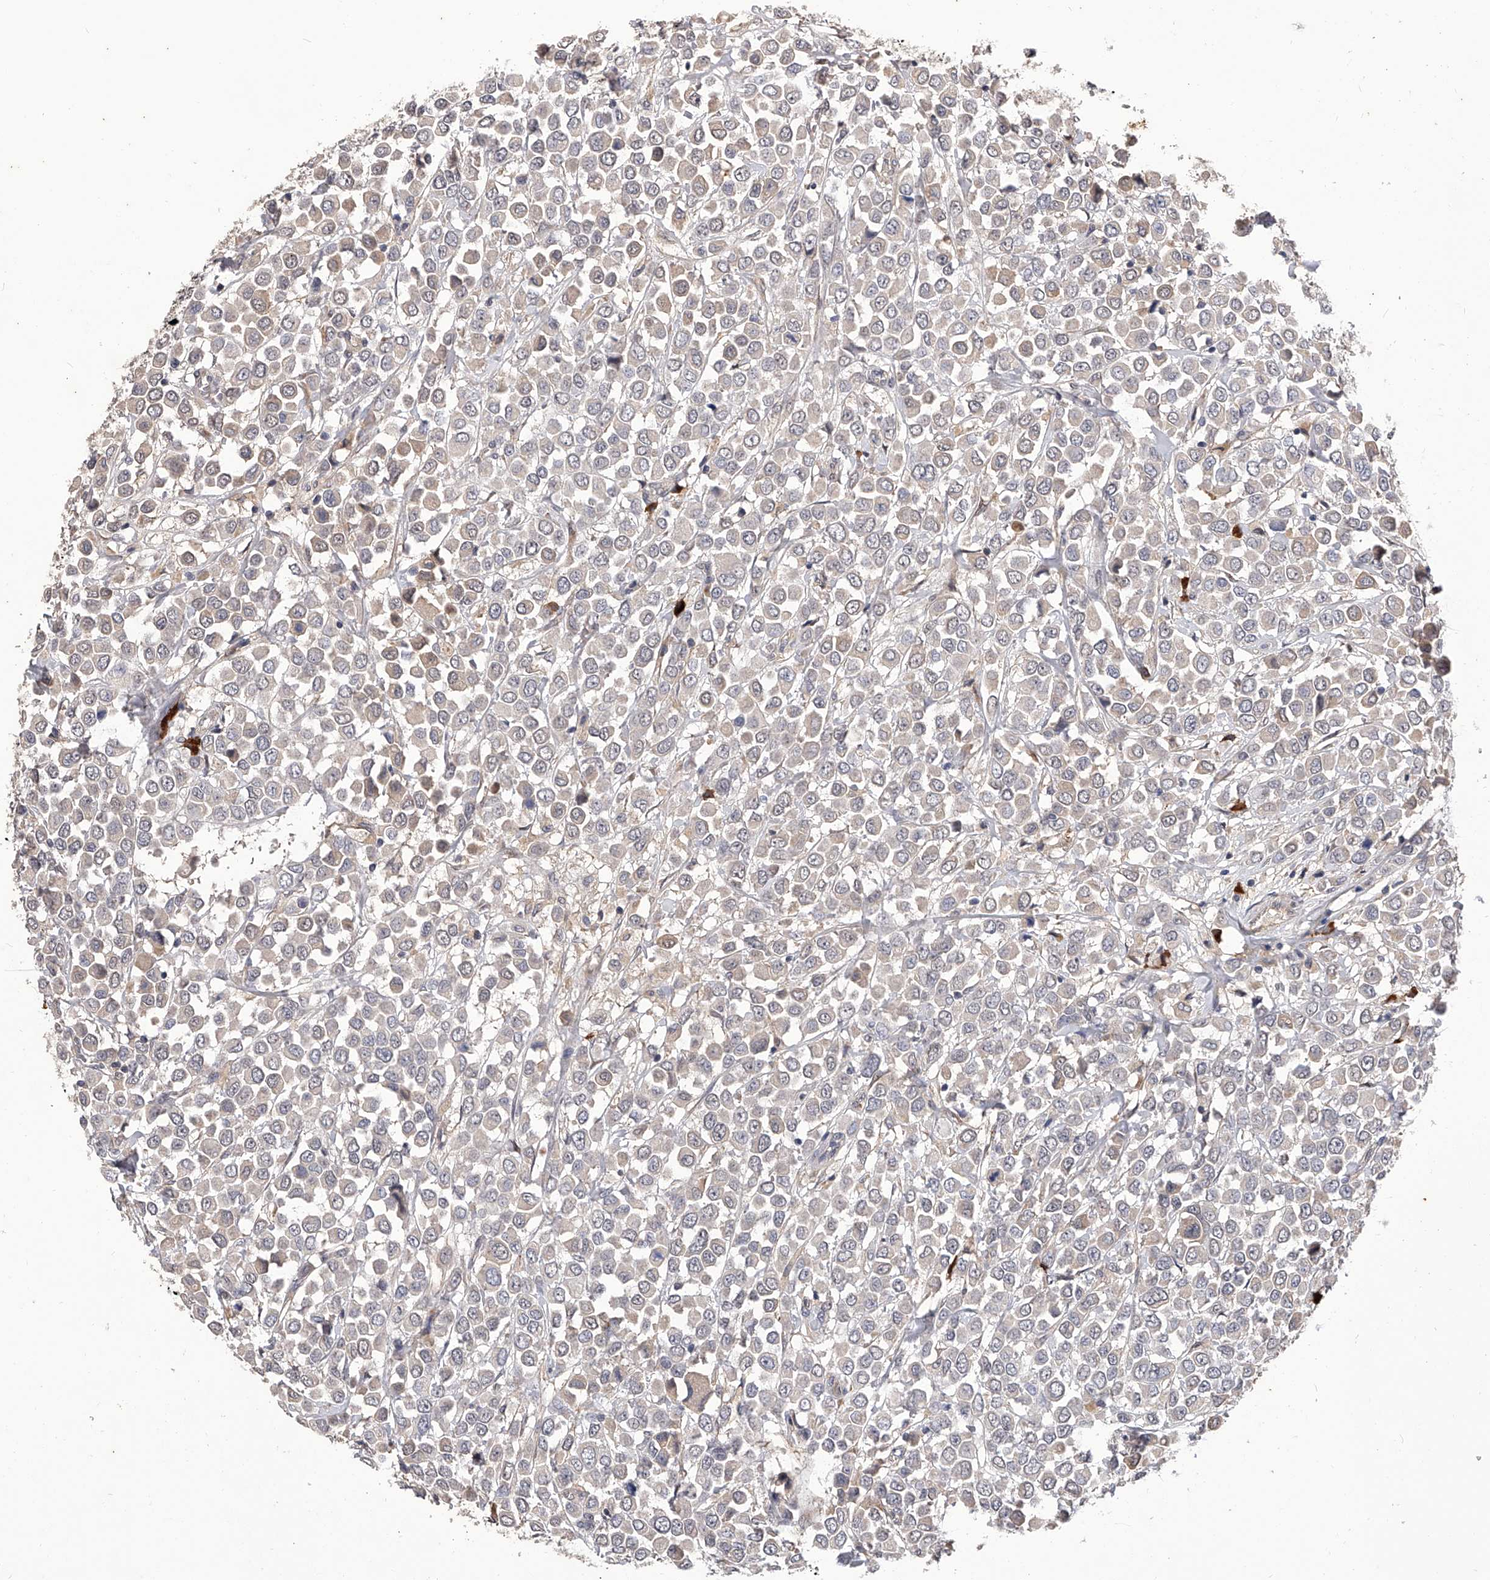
{"staining": {"intensity": "negative", "quantity": "none", "location": "none"}, "tissue": "breast cancer", "cell_type": "Tumor cells", "image_type": "cancer", "snomed": [{"axis": "morphology", "description": "Duct carcinoma"}, {"axis": "topography", "description": "Breast"}], "caption": "This is an immunohistochemistry photomicrograph of human breast invasive ductal carcinoma. There is no positivity in tumor cells.", "gene": "CFAP410", "patient": {"sex": "female", "age": 61}}